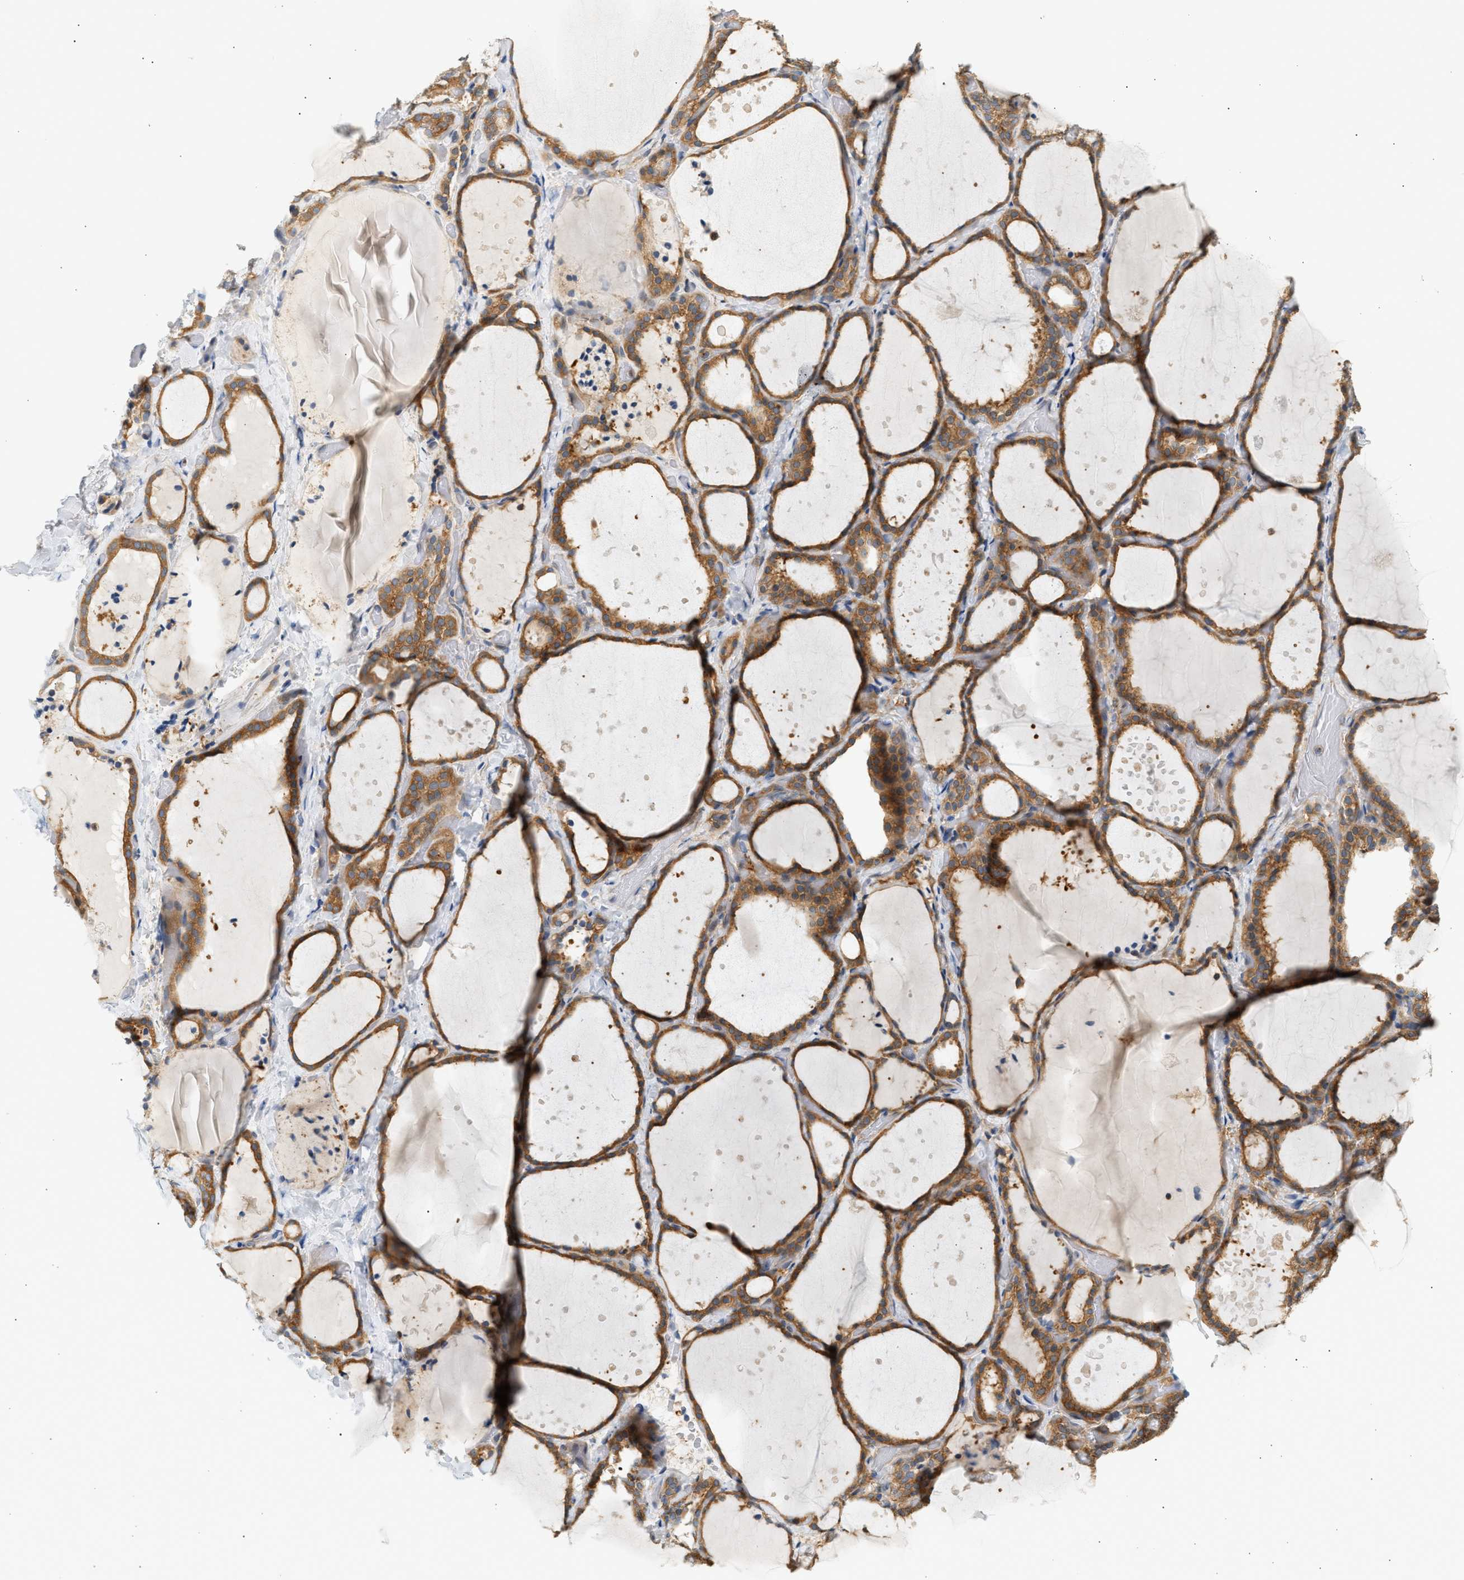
{"staining": {"intensity": "moderate", "quantity": ">75%", "location": "cytoplasmic/membranous"}, "tissue": "thyroid gland", "cell_type": "Glandular cells", "image_type": "normal", "snomed": [{"axis": "morphology", "description": "Normal tissue, NOS"}, {"axis": "topography", "description": "Thyroid gland"}], "caption": "The image displays immunohistochemical staining of benign thyroid gland. There is moderate cytoplasmic/membranous staining is present in approximately >75% of glandular cells.", "gene": "PAFAH1B1", "patient": {"sex": "female", "age": 44}}